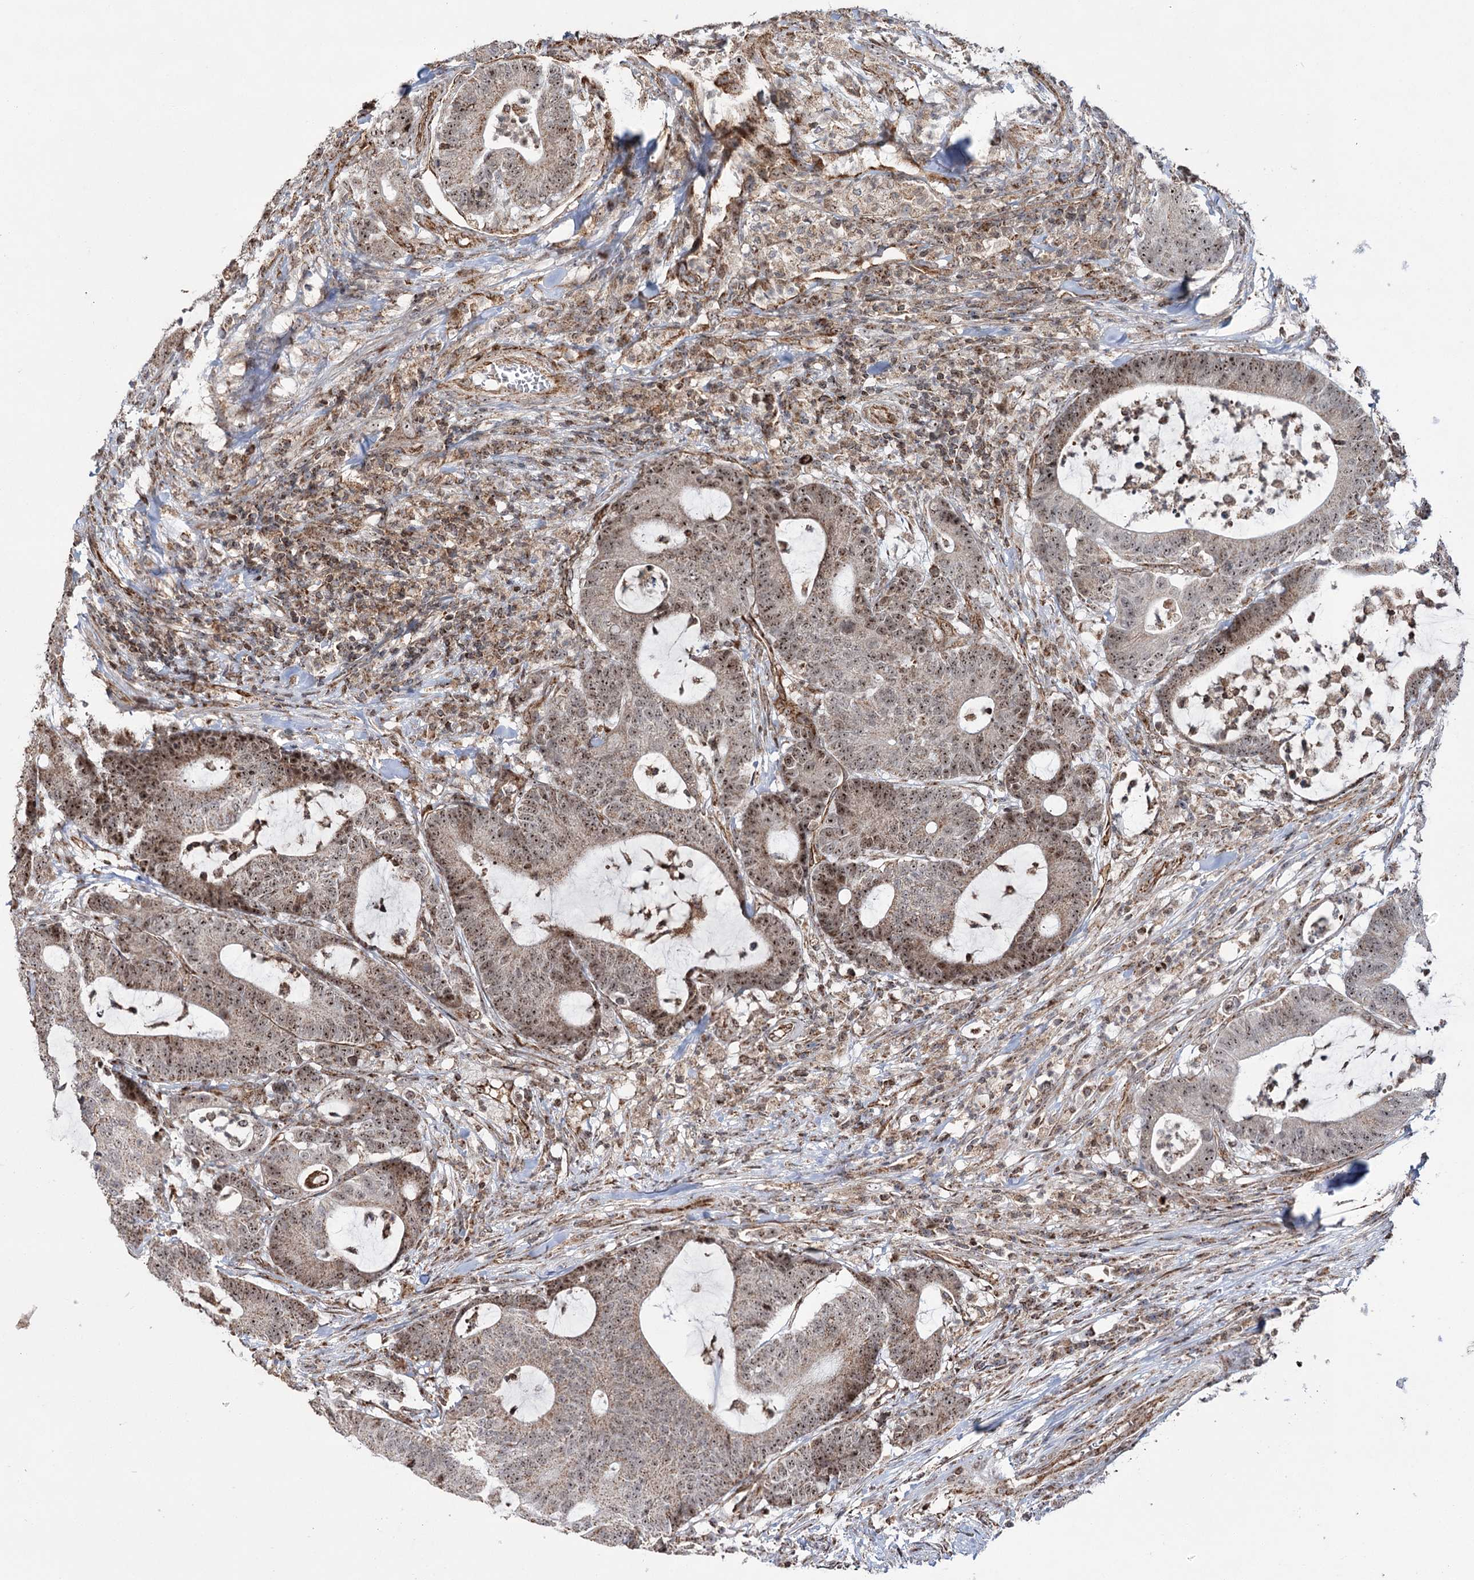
{"staining": {"intensity": "moderate", "quantity": ">75%", "location": "cytoplasmic/membranous,nuclear"}, "tissue": "colorectal cancer", "cell_type": "Tumor cells", "image_type": "cancer", "snomed": [{"axis": "morphology", "description": "Adenocarcinoma, NOS"}, {"axis": "topography", "description": "Colon"}], "caption": "Adenocarcinoma (colorectal) stained with a brown dye displays moderate cytoplasmic/membranous and nuclear positive expression in approximately >75% of tumor cells.", "gene": "STEEP1", "patient": {"sex": "female", "age": 84}}